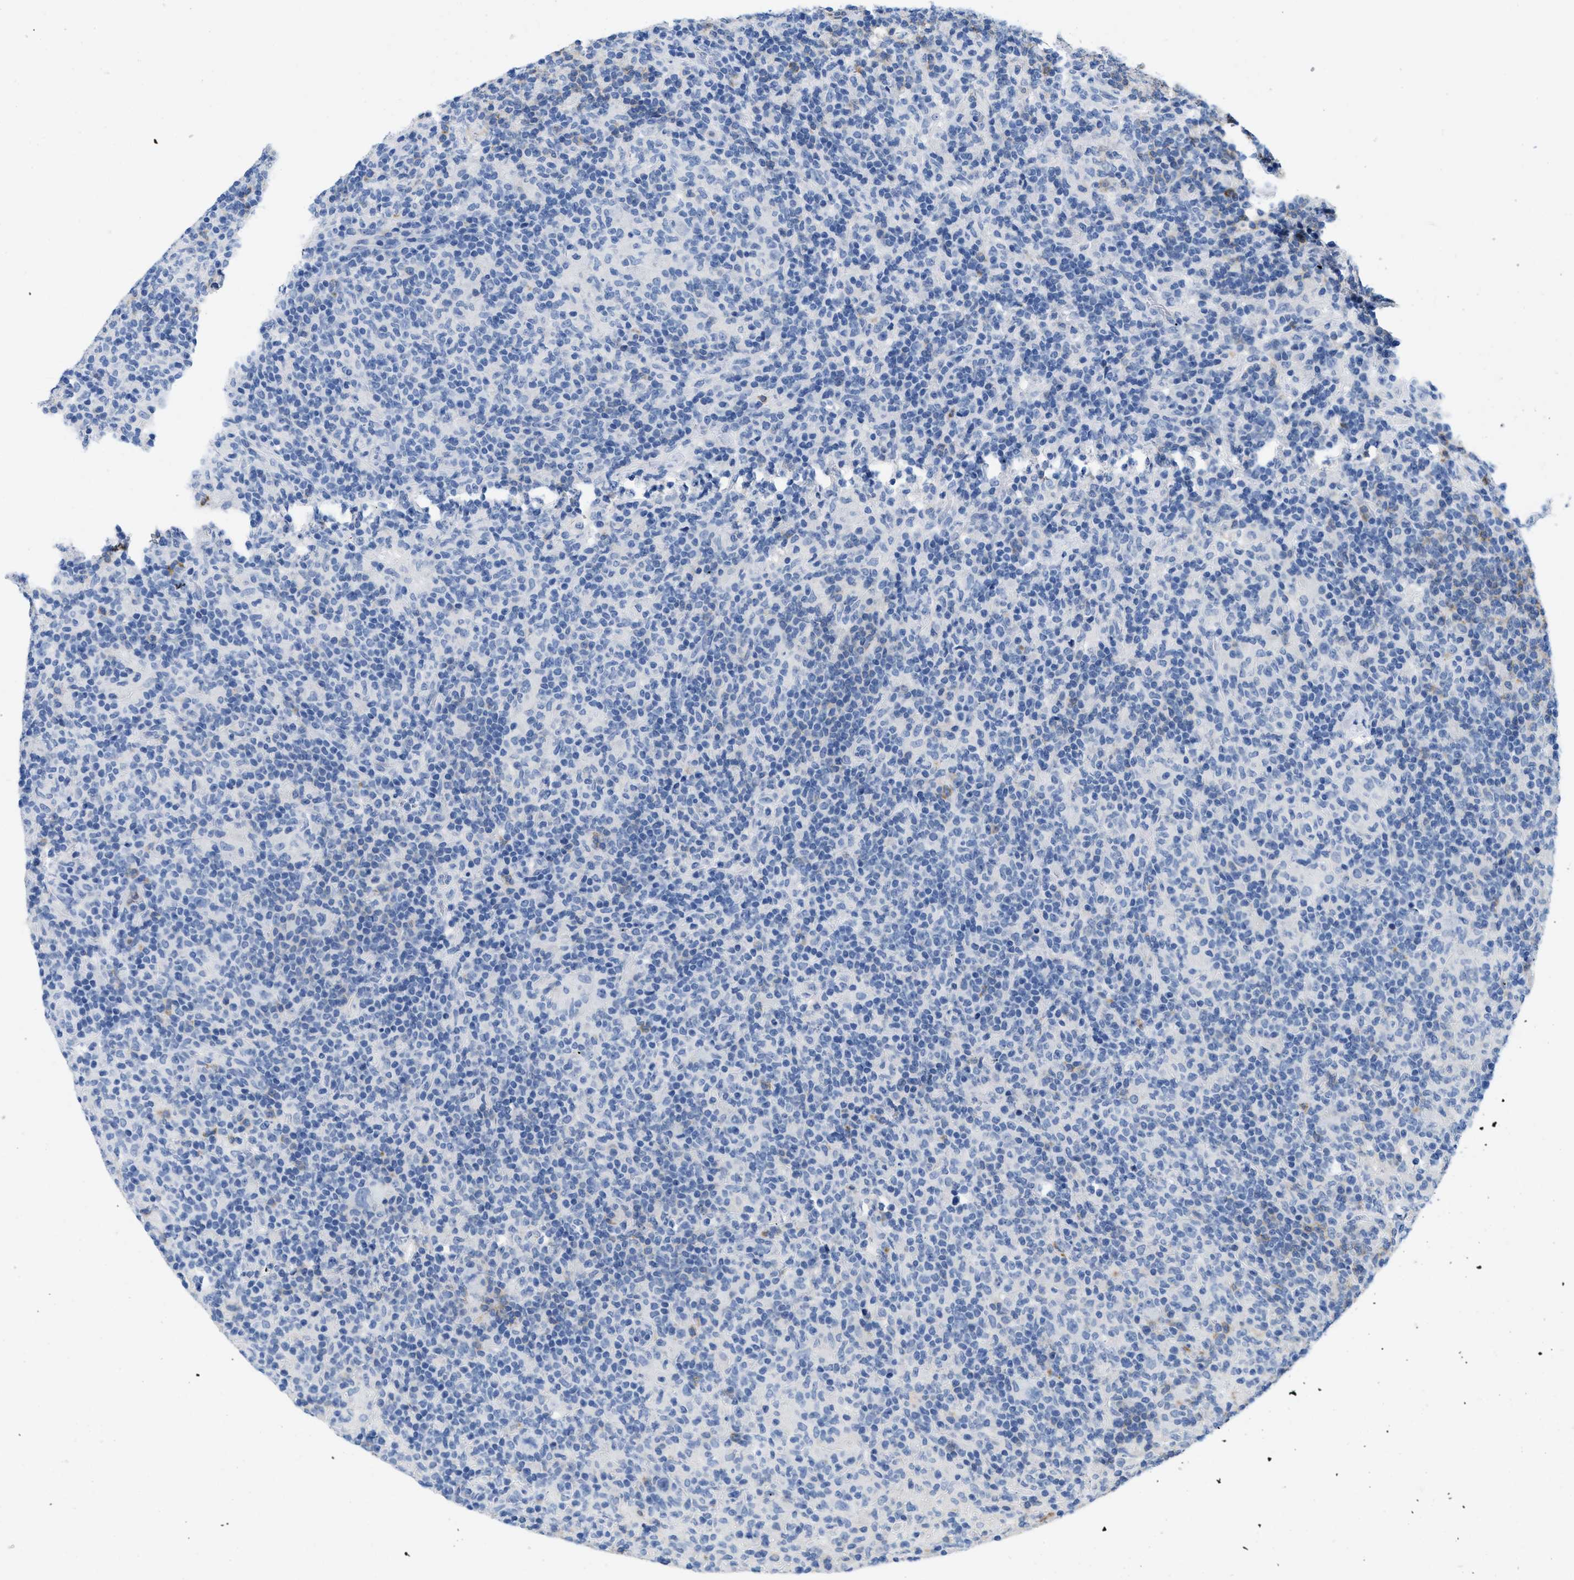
{"staining": {"intensity": "negative", "quantity": "none", "location": "none"}, "tissue": "lymphoma", "cell_type": "Tumor cells", "image_type": "cancer", "snomed": [{"axis": "morphology", "description": "Hodgkin's disease, NOS"}, {"axis": "topography", "description": "Lymph node"}], "caption": "This is a image of immunohistochemistry (IHC) staining of lymphoma, which shows no expression in tumor cells.", "gene": "CR1", "patient": {"sex": "male", "age": 70}}